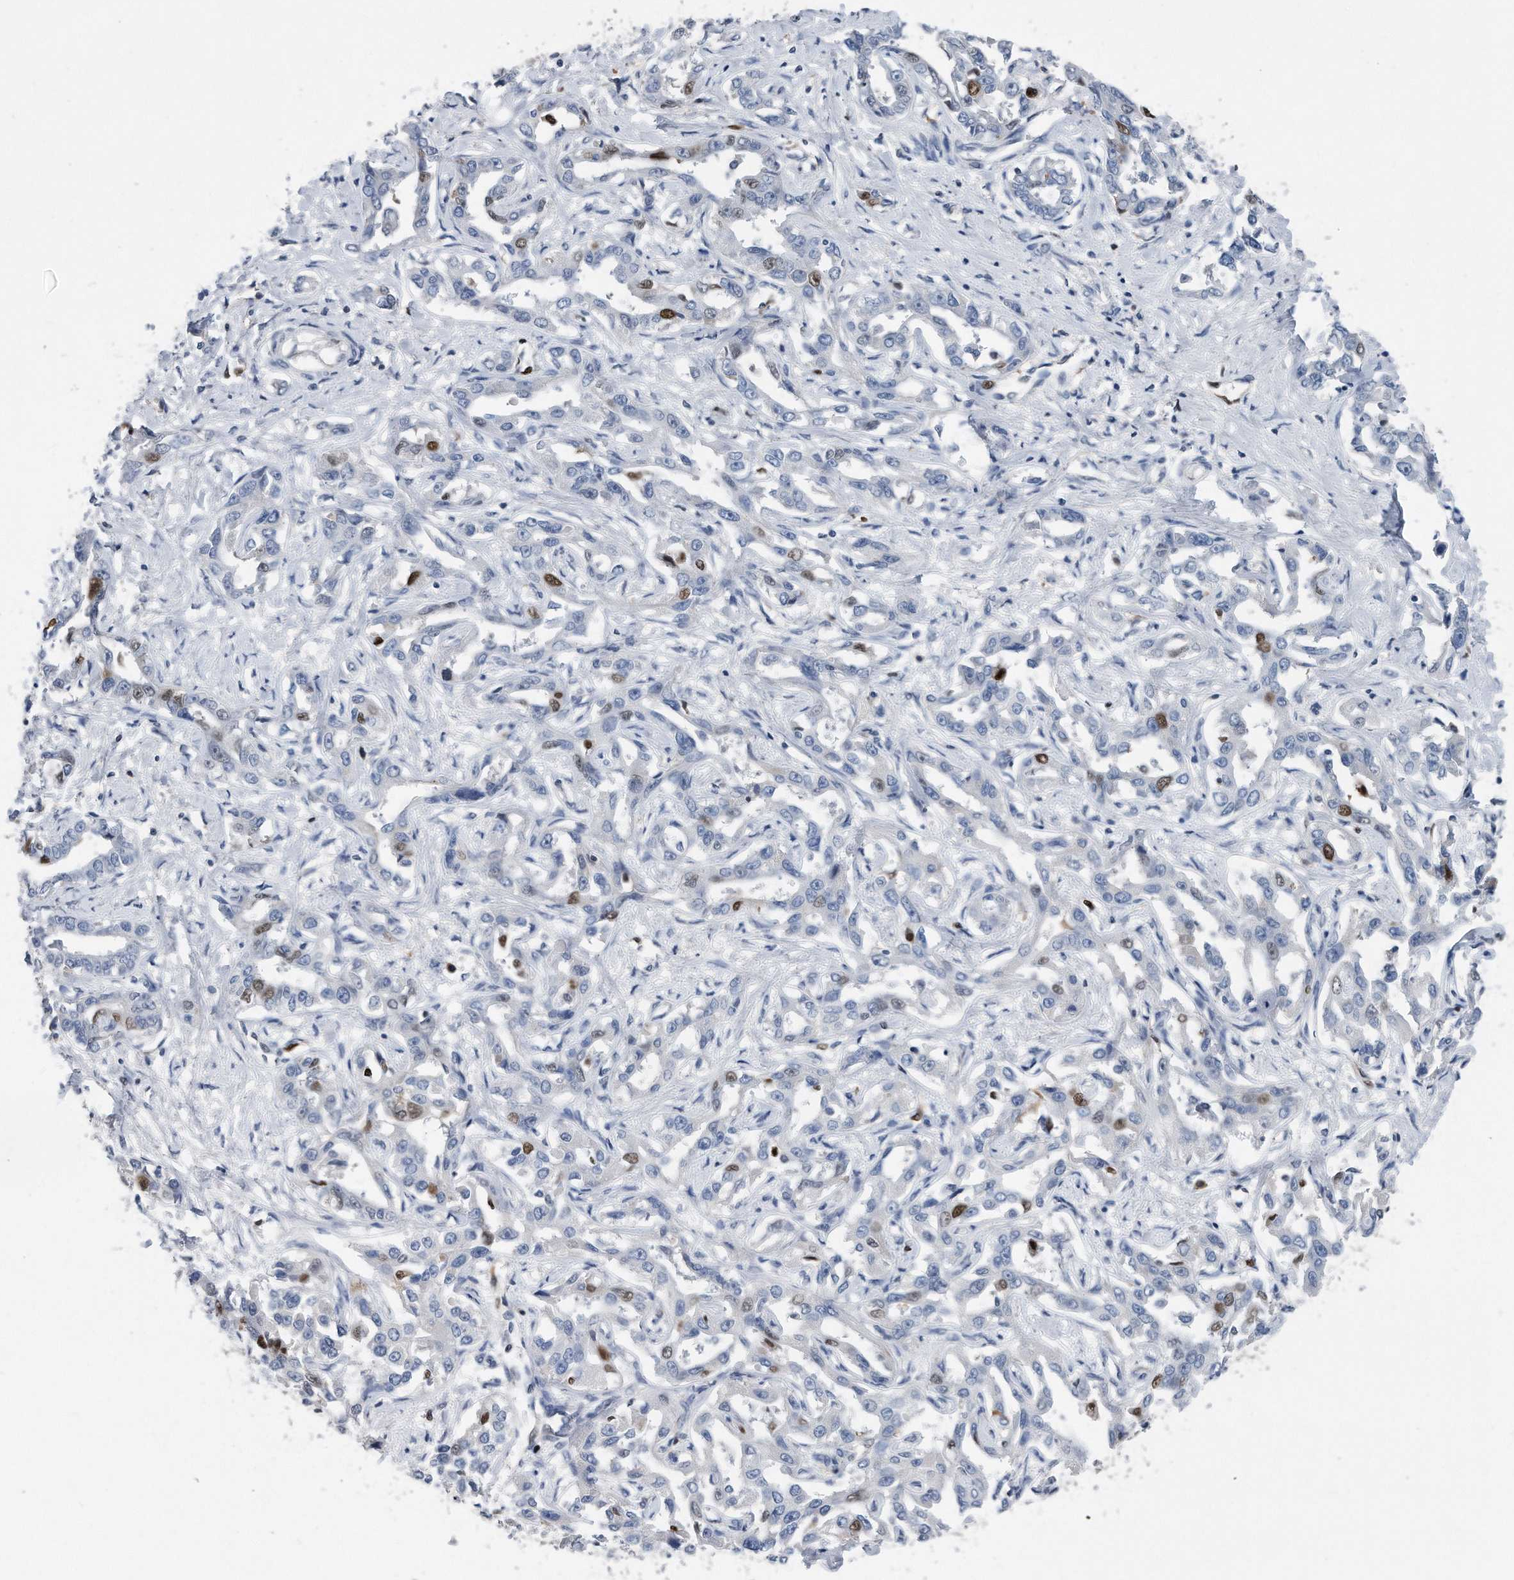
{"staining": {"intensity": "strong", "quantity": "<25%", "location": "nuclear"}, "tissue": "liver cancer", "cell_type": "Tumor cells", "image_type": "cancer", "snomed": [{"axis": "morphology", "description": "Cholangiocarcinoma"}, {"axis": "topography", "description": "Liver"}], "caption": "This photomicrograph displays liver cancer stained with immunohistochemistry to label a protein in brown. The nuclear of tumor cells show strong positivity for the protein. Nuclei are counter-stained blue.", "gene": "PCNA", "patient": {"sex": "male", "age": 59}}